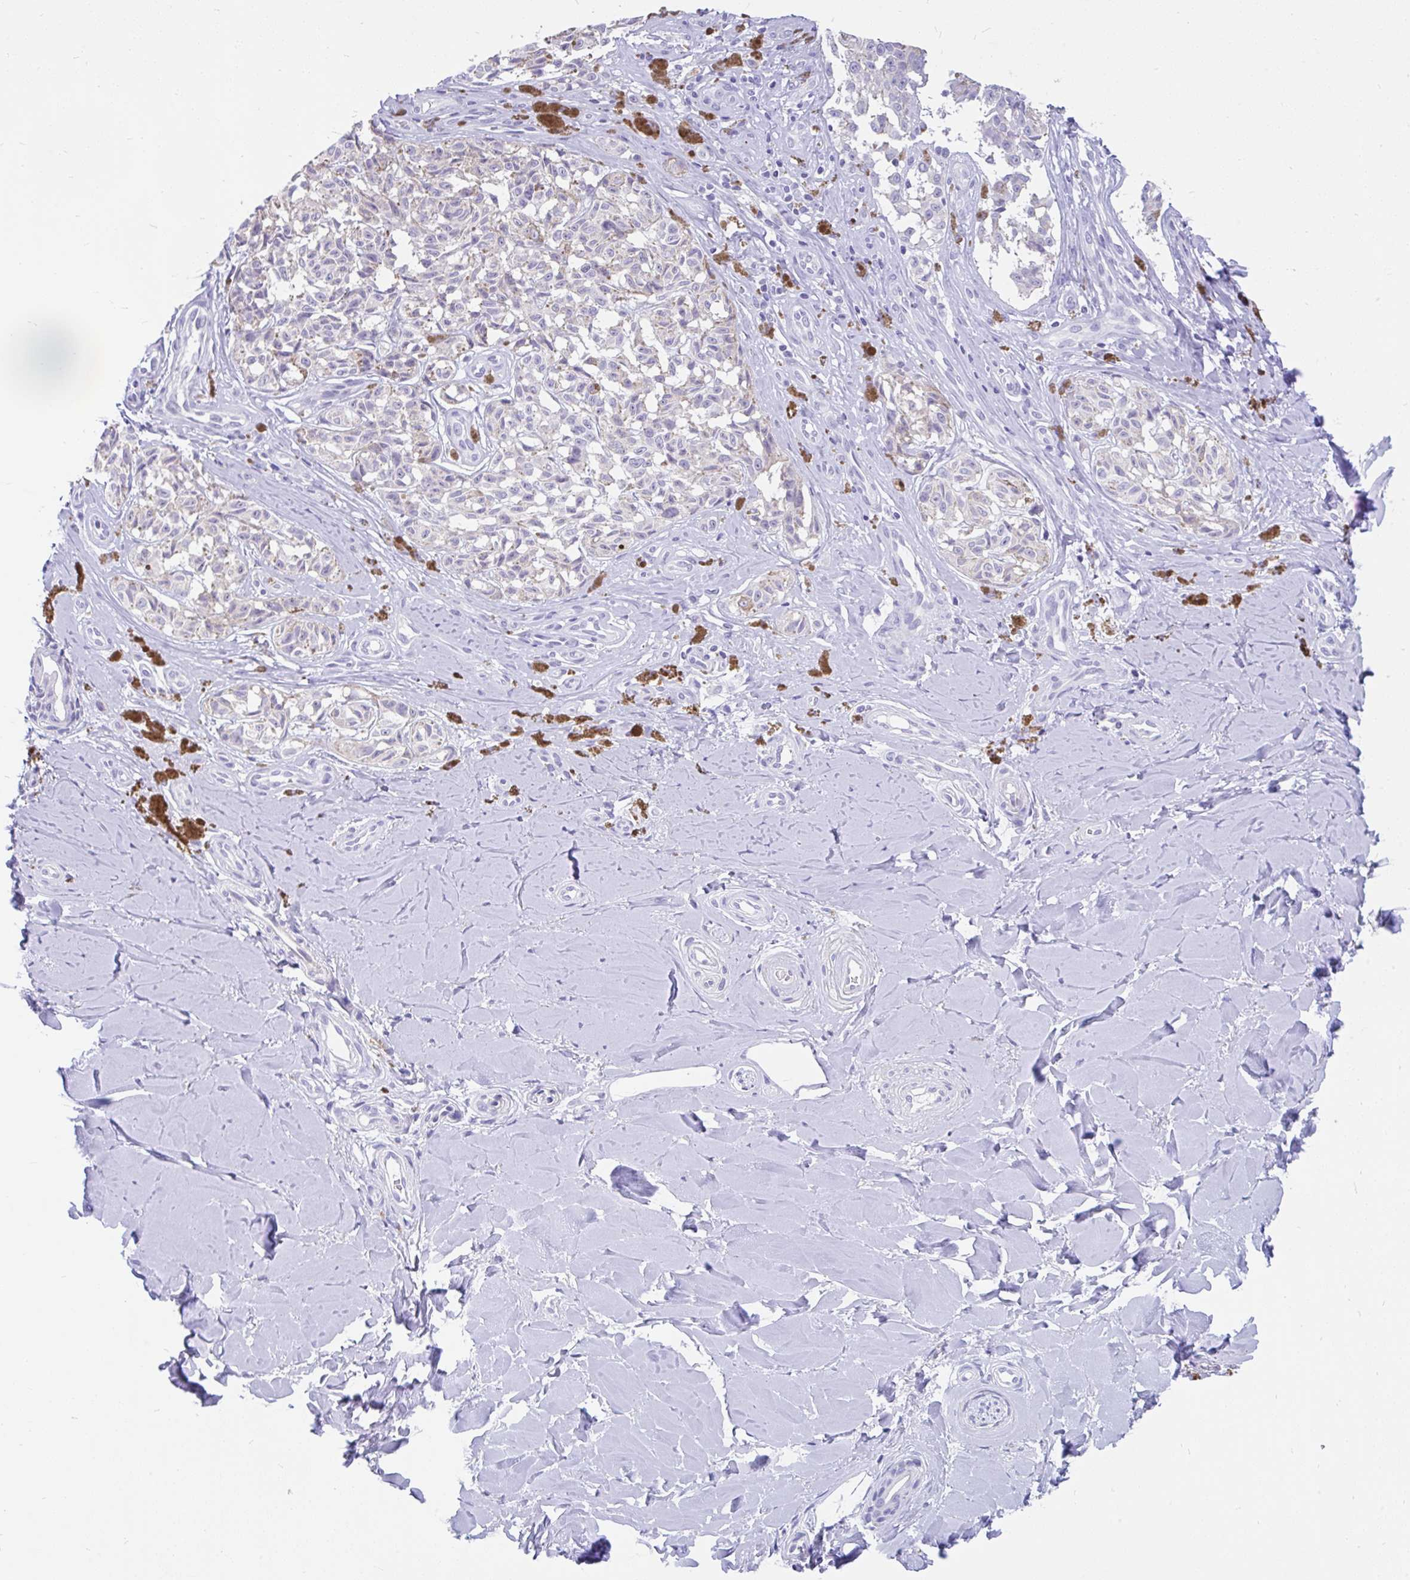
{"staining": {"intensity": "negative", "quantity": "none", "location": "none"}, "tissue": "melanoma", "cell_type": "Tumor cells", "image_type": "cancer", "snomed": [{"axis": "morphology", "description": "Malignant melanoma, NOS"}, {"axis": "topography", "description": "Skin"}], "caption": "Malignant melanoma stained for a protein using IHC exhibits no expression tumor cells.", "gene": "INTS5", "patient": {"sex": "female", "age": 65}}